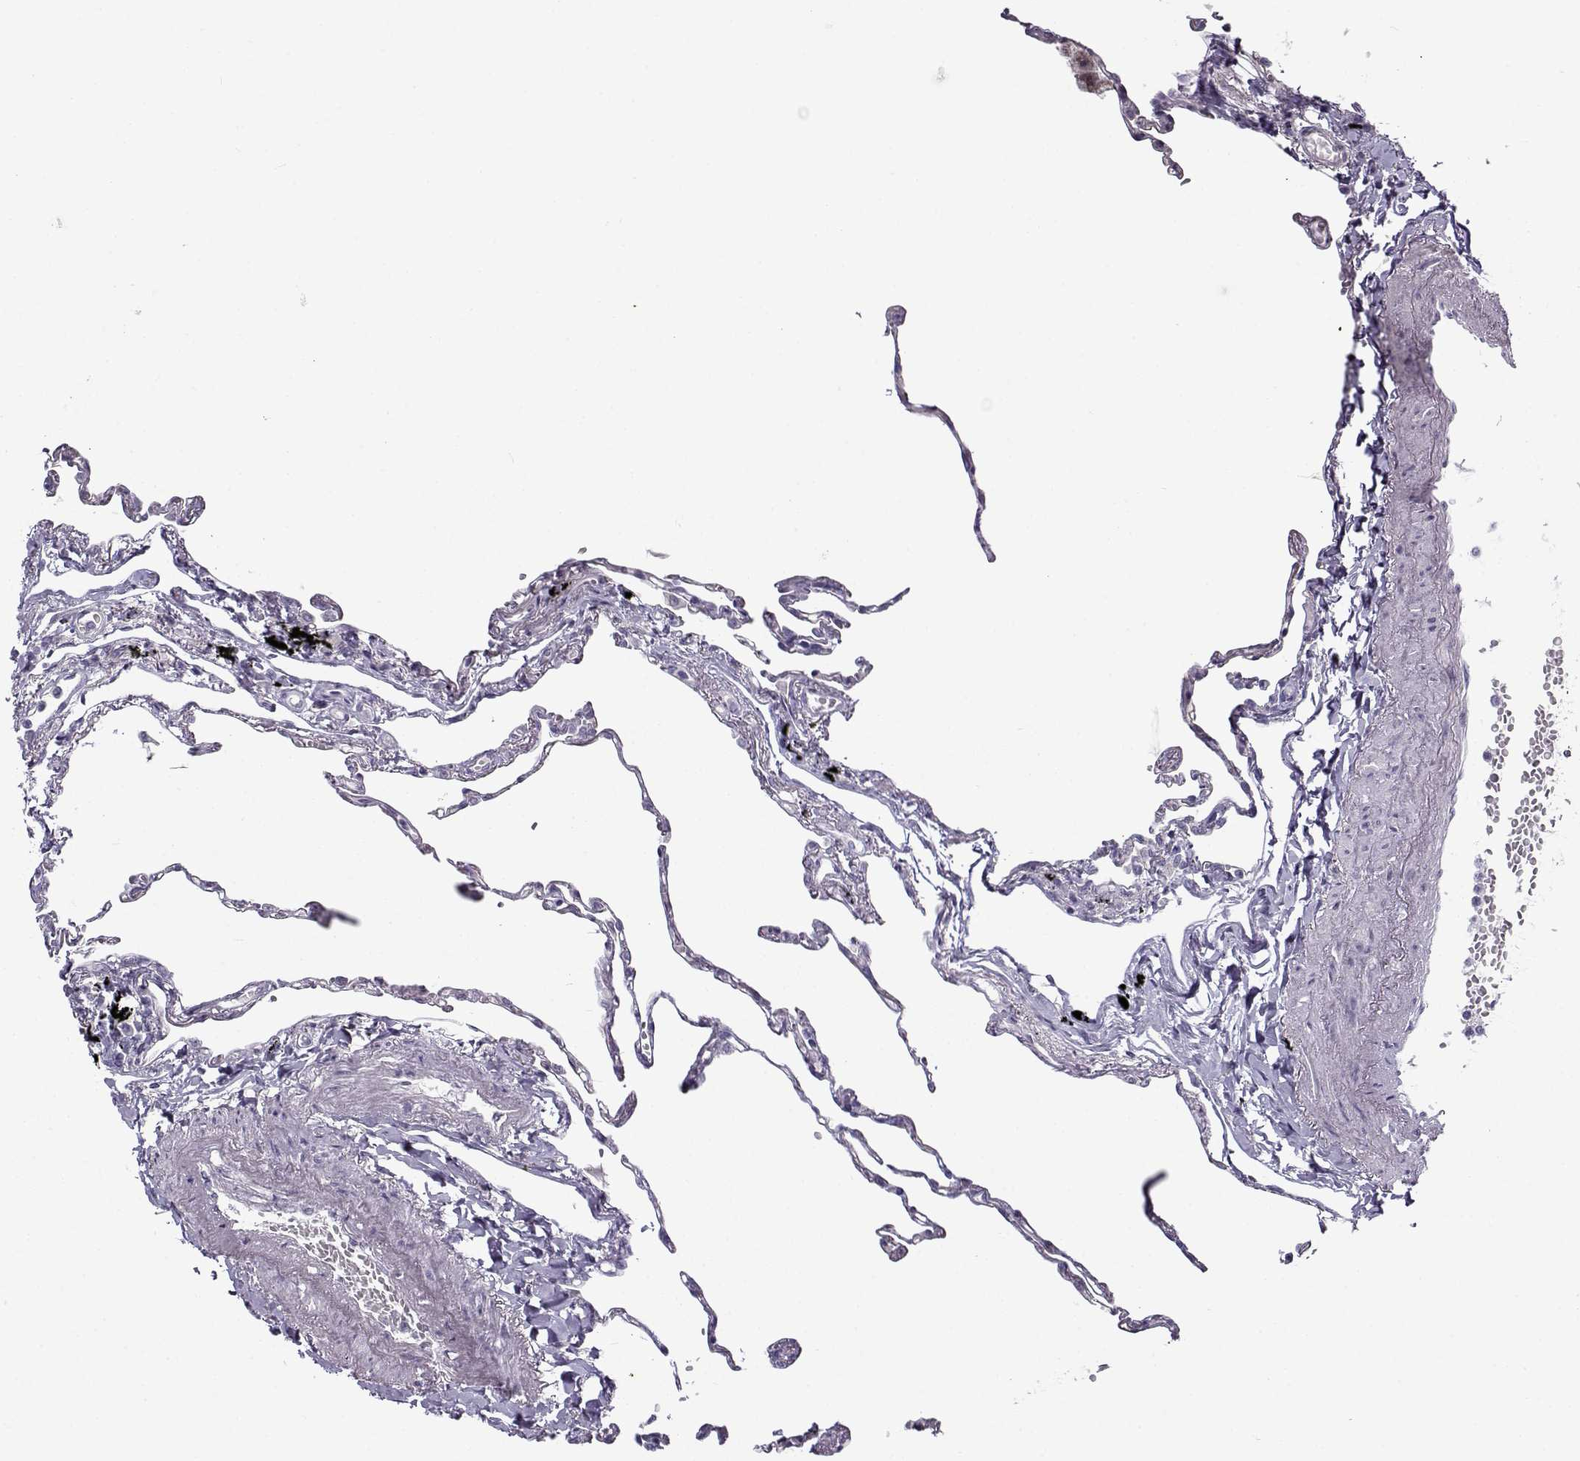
{"staining": {"intensity": "negative", "quantity": "none", "location": "none"}, "tissue": "lung", "cell_type": "Alveolar cells", "image_type": "normal", "snomed": [{"axis": "morphology", "description": "Normal tissue, NOS"}, {"axis": "topography", "description": "Lung"}], "caption": "IHC of benign lung exhibits no staining in alveolar cells. The staining is performed using DAB (3,3'-diaminobenzidine) brown chromogen with nuclei counter-stained in using hematoxylin.", "gene": "TEX55", "patient": {"sex": "male", "age": 78}}